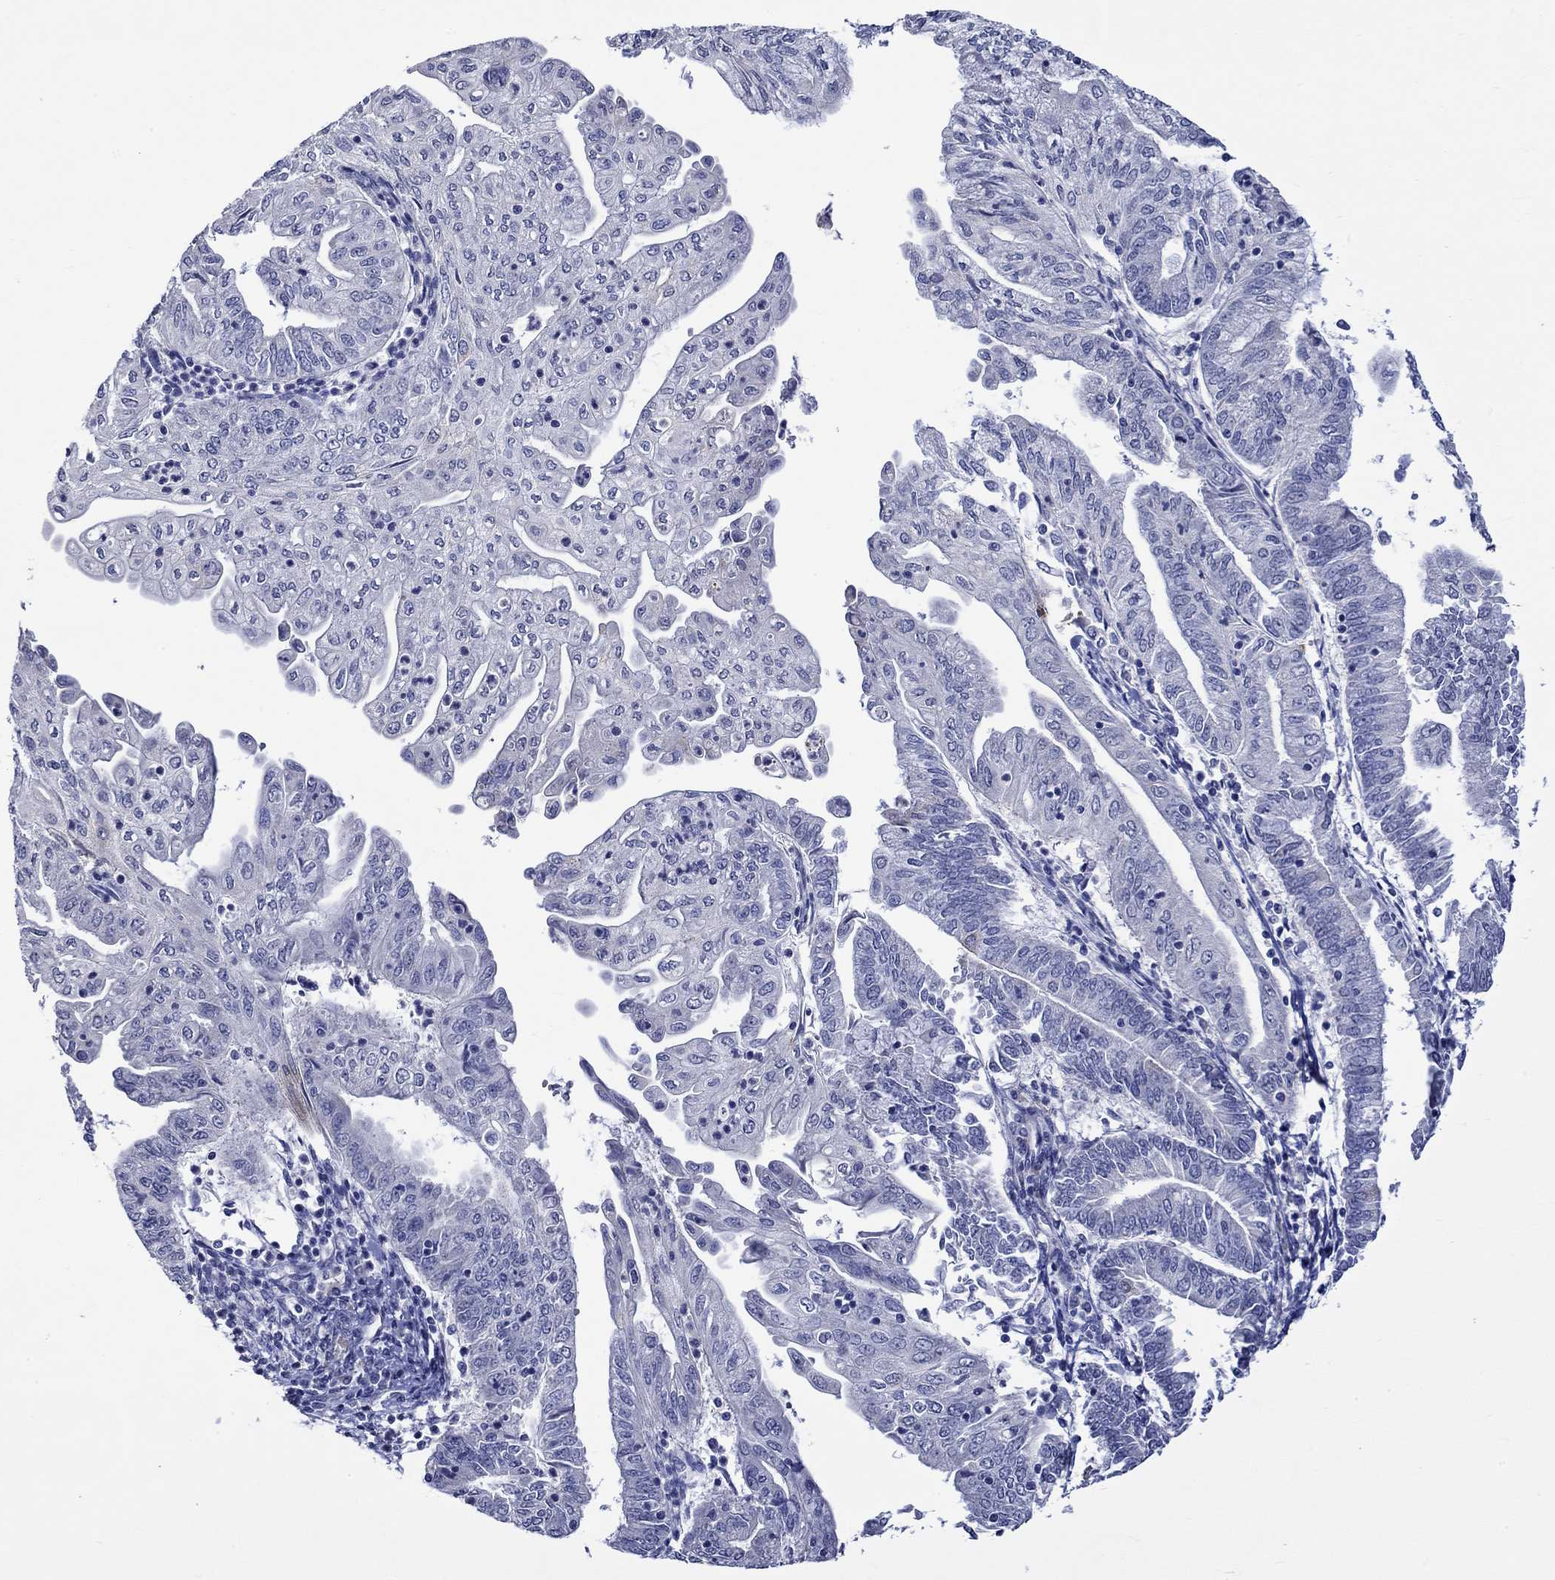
{"staining": {"intensity": "negative", "quantity": "none", "location": "none"}, "tissue": "endometrial cancer", "cell_type": "Tumor cells", "image_type": "cancer", "snomed": [{"axis": "morphology", "description": "Adenocarcinoma, NOS"}, {"axis": "topography", "description": "Endometrium"}], "caption": "Tumor cells show no significant expression in endometrial adenocarcinoma.", "gene": "CRYAB", "patient": {"sex": "female", "age": 55}}